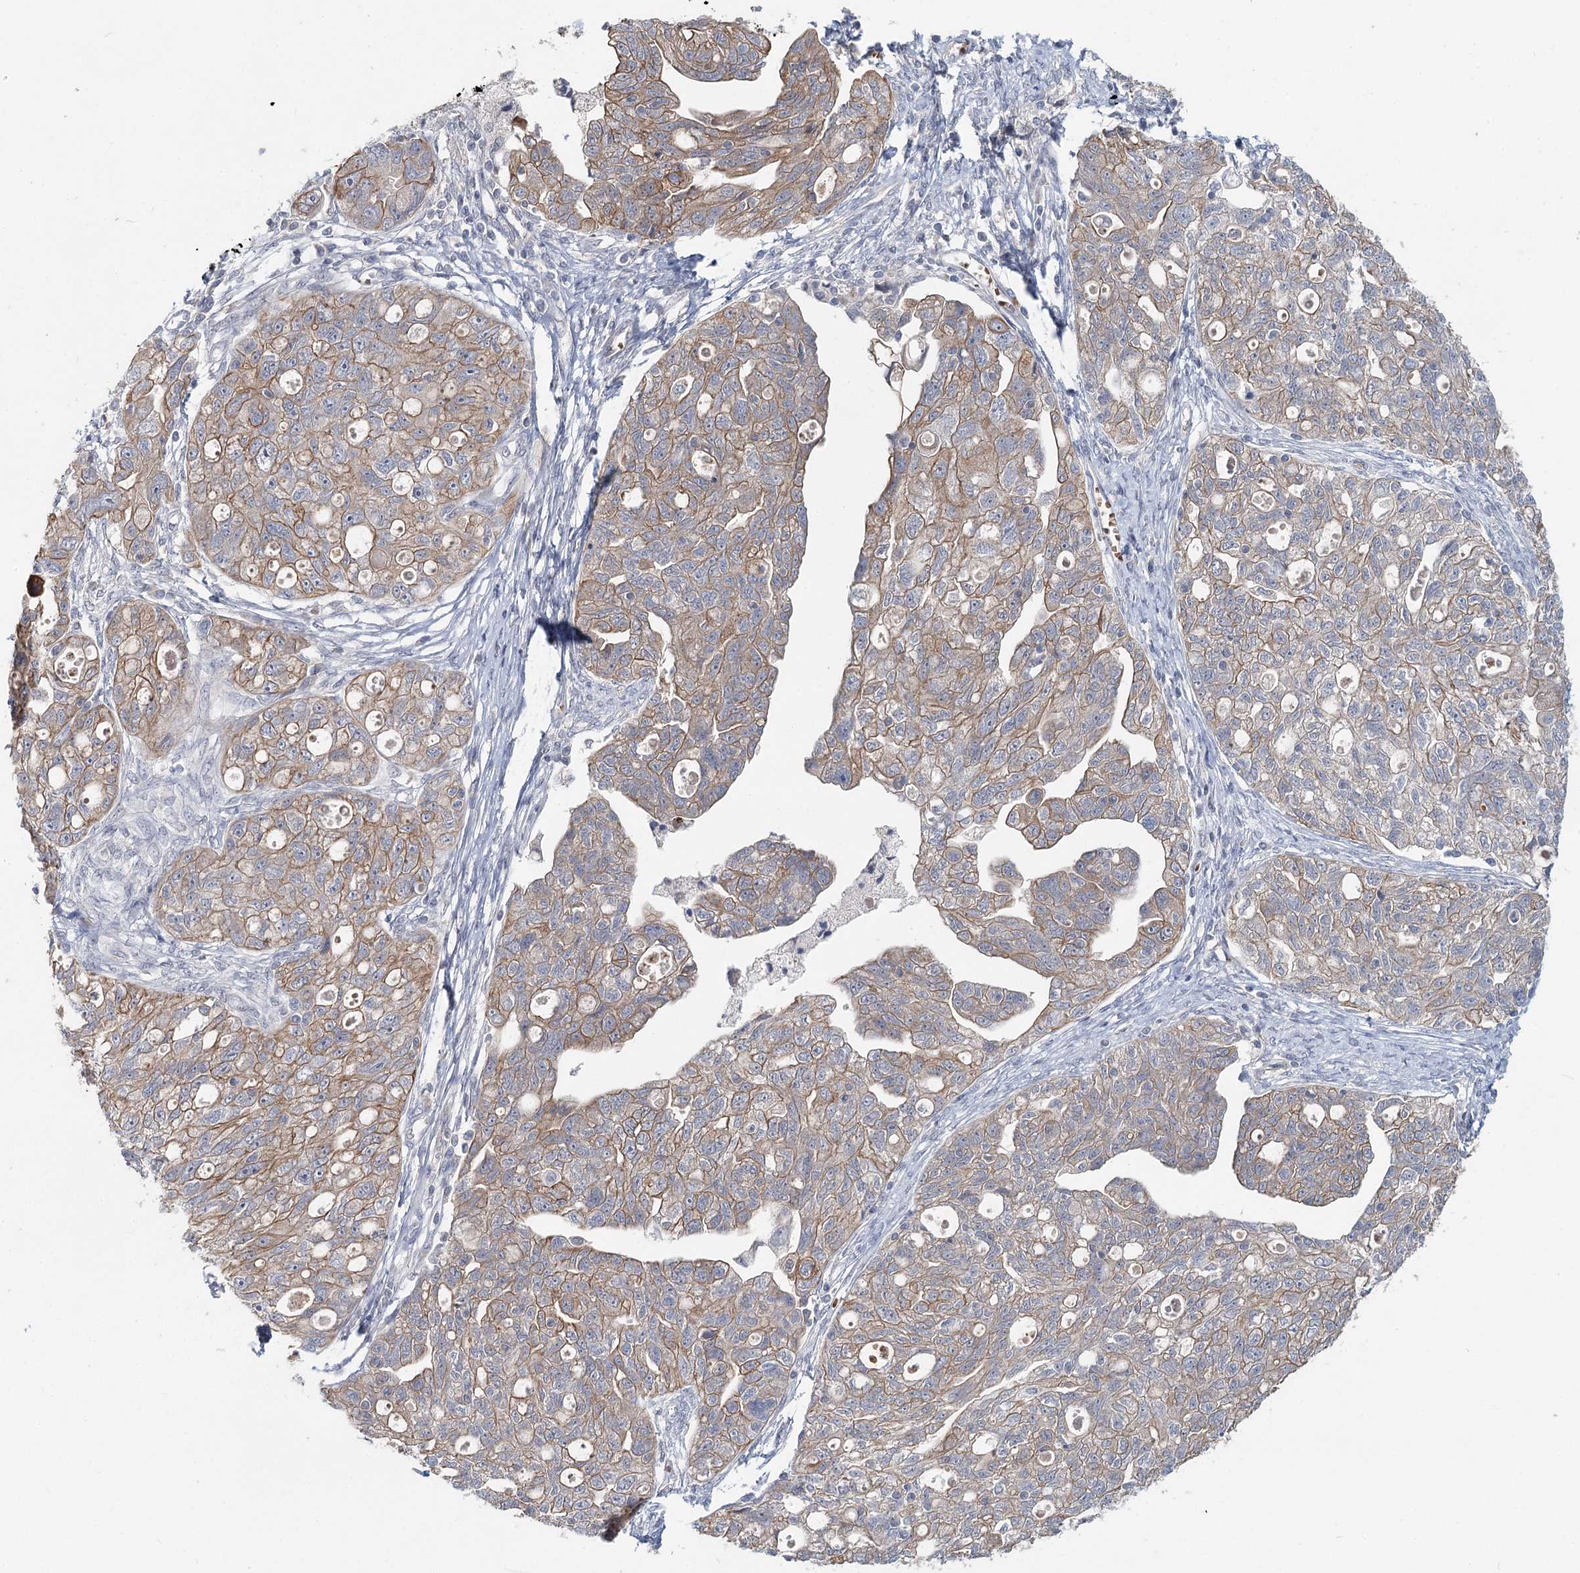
{"staining": {"intensity": "weak", "quantity": ">75%", "location": "cytoplasmic/membranous"}, "tissue": "ovarian cancer", "cell_type": "Tumor cells", "image_type": "cancer", "snomed": [{"axis": "morphology", "description": "Carcinoma, NOS"}, {"axis": "morphology", "description": "Cystadenocarcinoma, serous, NOS"}, {"axis": "topography", "description": "Ovary"}], "caption": "High-magnification brightfield microscopy of carcinoma (ovarian) stained with DAB (3,3'-diaminobenzidine) (brown) and counterstained with hematoxylin (blue). tumor cells exhibit weak cytoplasmic/membranous staining is identified in about>75% of cells. (DAB (3,3'-diaminobenzidine) = brown stain, brightfield microscopy at high magnification).", "gene": "FBXO7", "patient": {"sex": "female", "age": 69}}